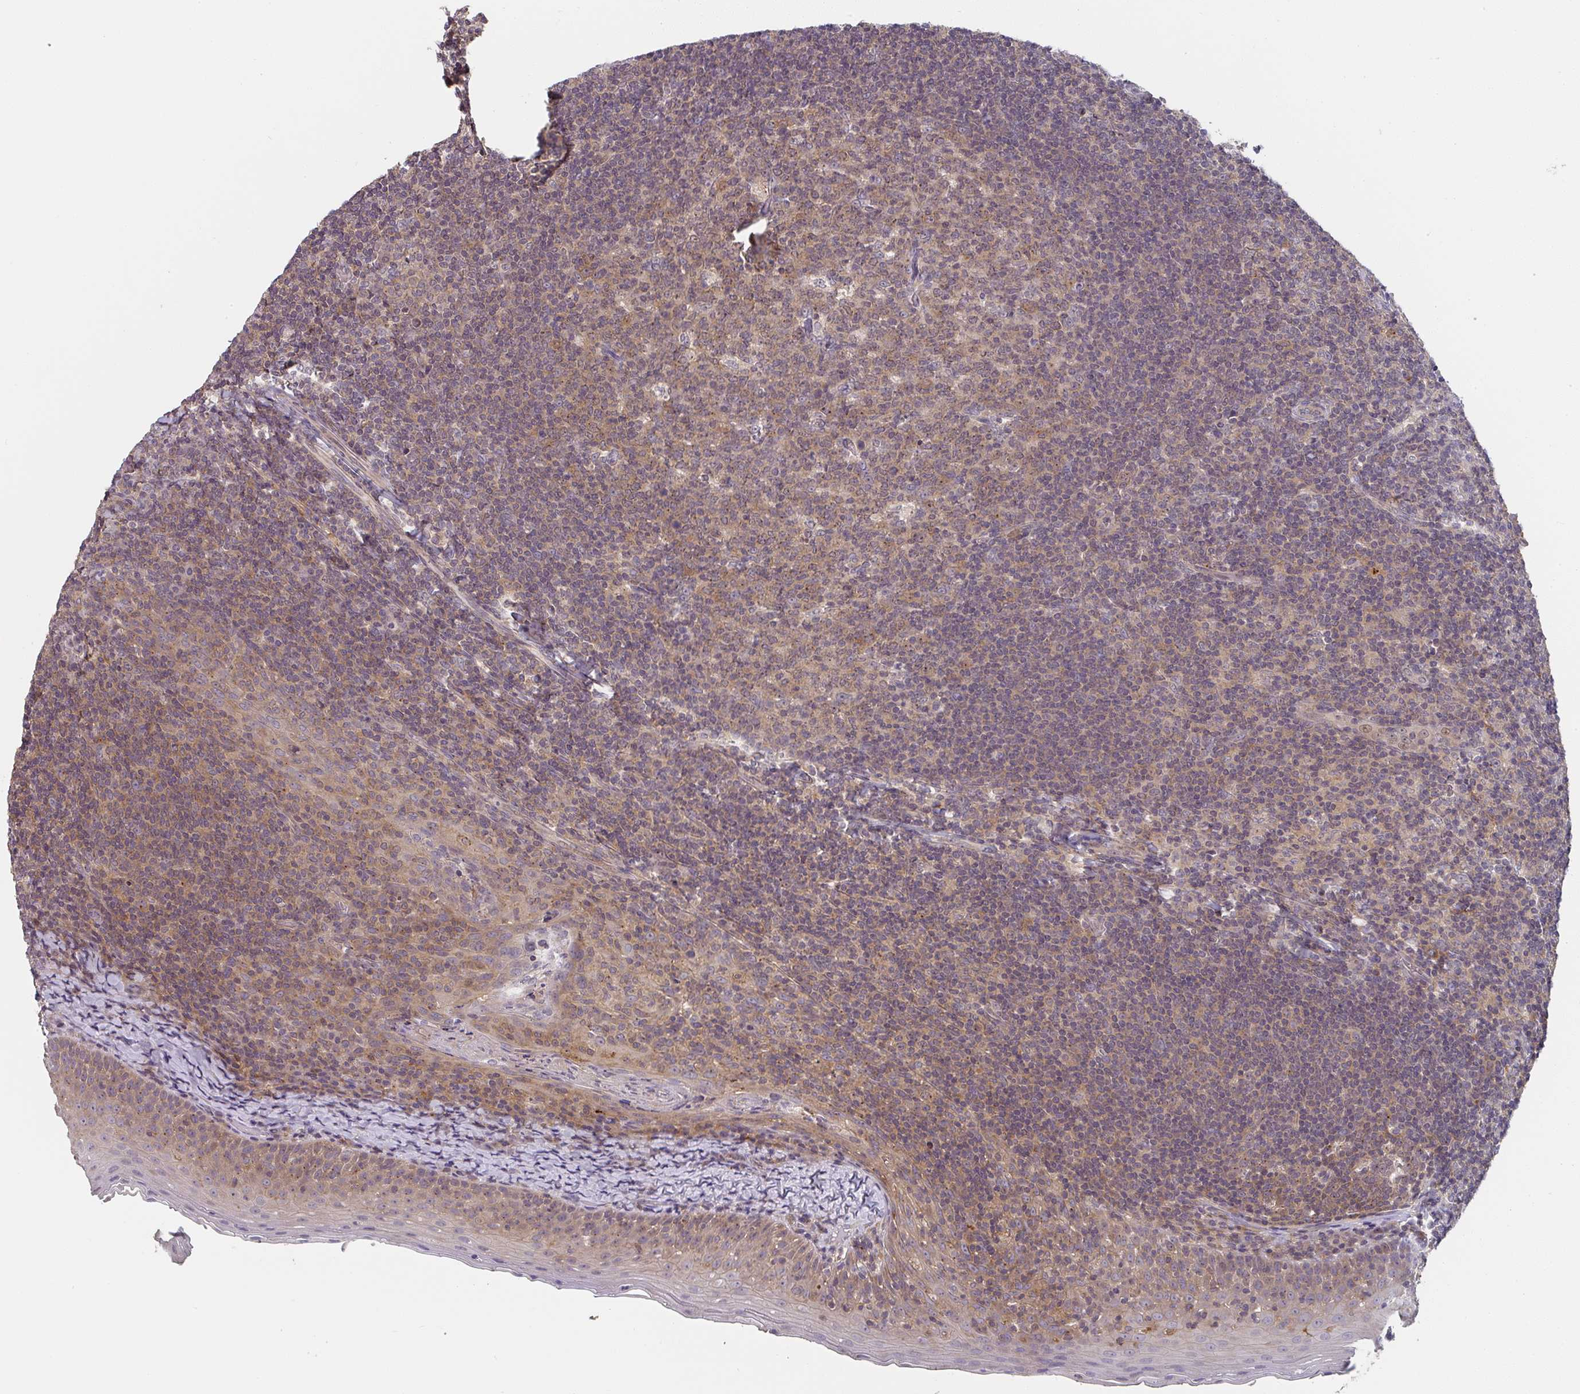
{"staining": {"intensity": "weak", "quantity": ">75%", "location": "cytoplasmic/membranous"}, "tissue": "tonsil", "cell_type": "Germinal center cells", "image_type": "normal", "snomed": [{"axis": "morphology", "description": "Normal tissue, NOS"}, {"axis": "topography", "description": "Tonsil"}], "caption": "This photomicrograph displays immunohistochemistry staining of normal tonsil, with low weak cytoplasmic/membranous staining in approximately >75% of germinal center cells.", "gene": "RANGRF", "patient": {"sex": "female", "age": 10}}